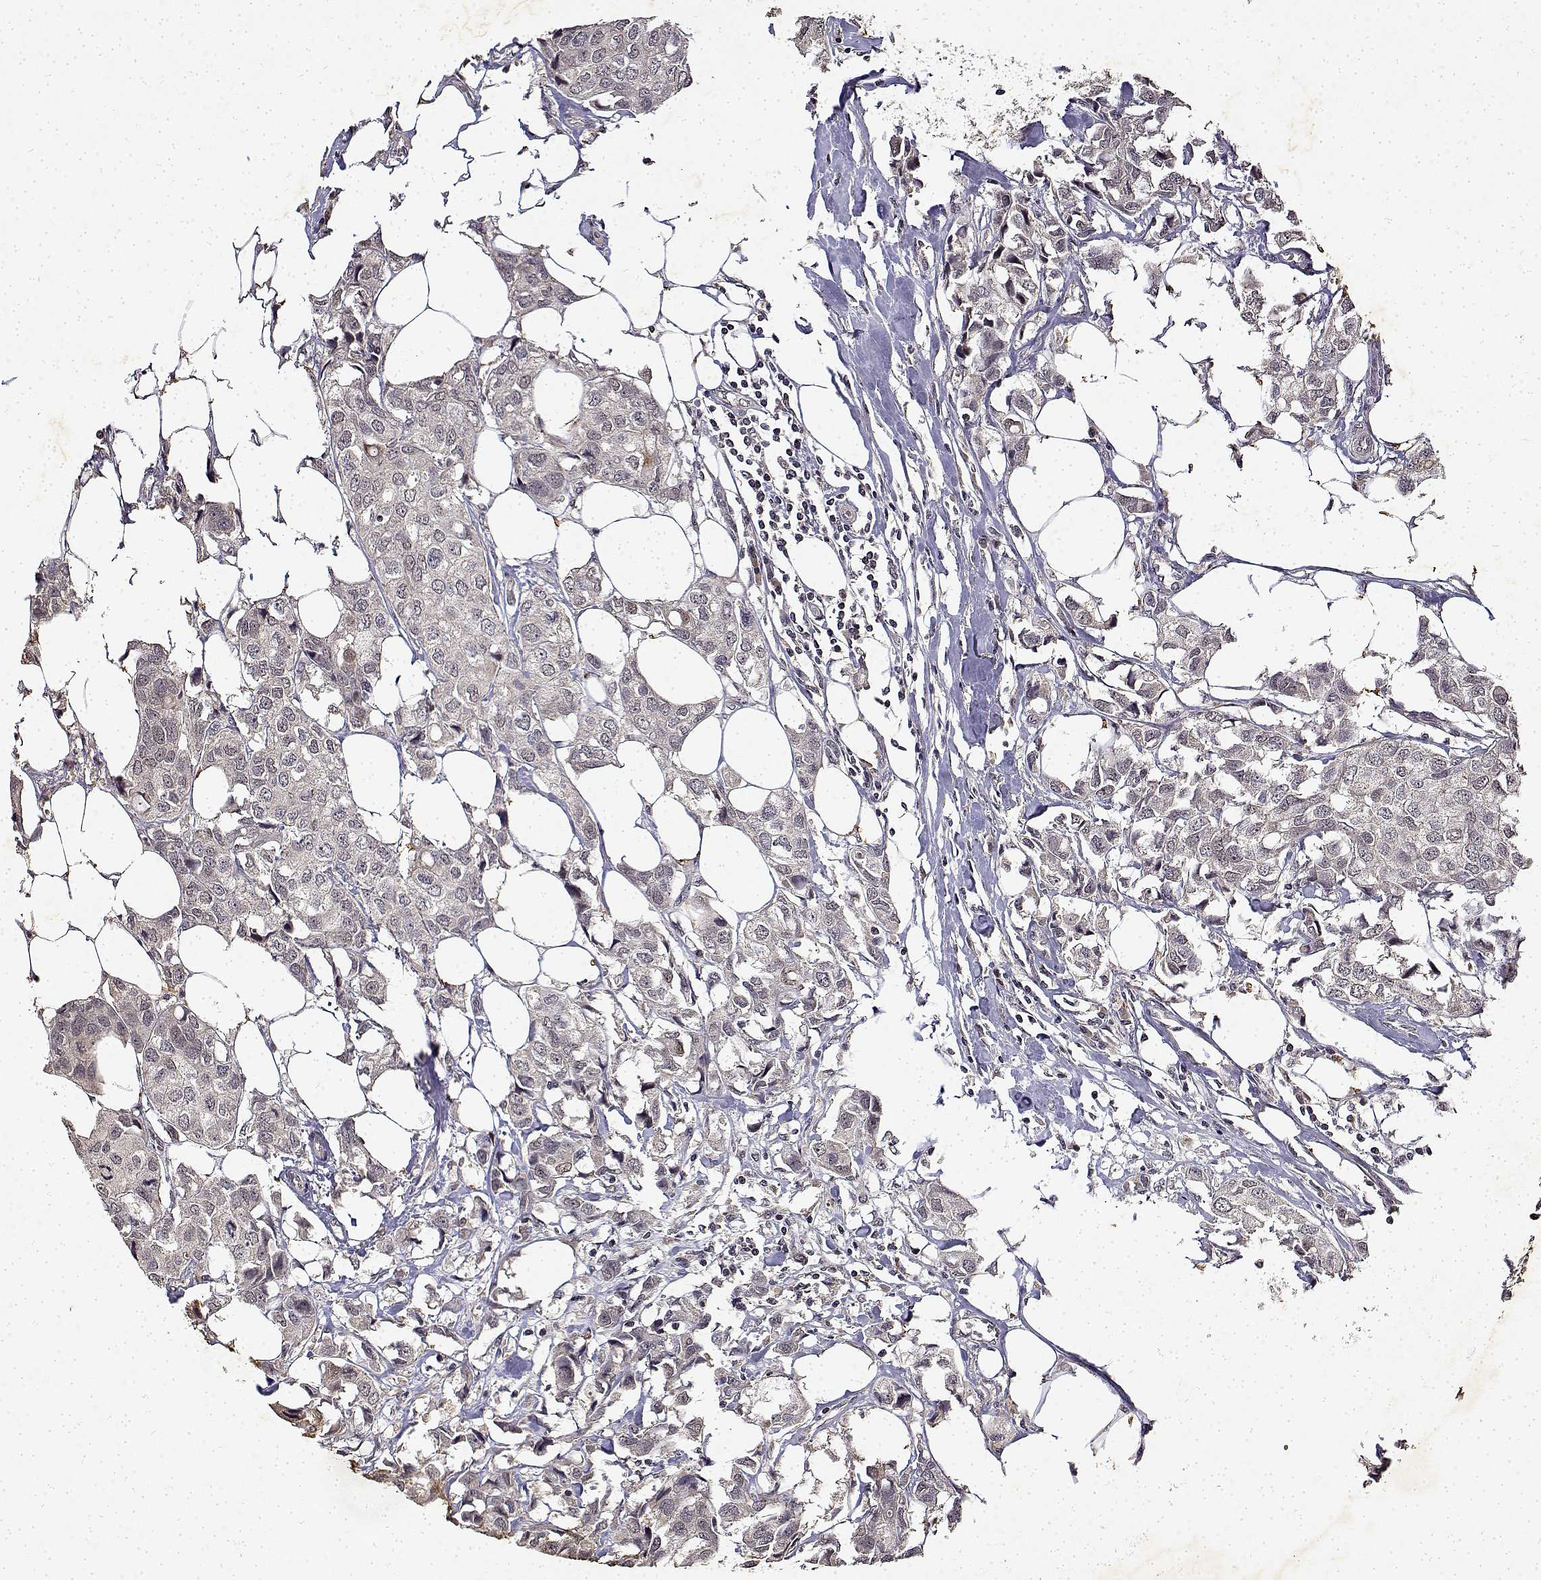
{"staining": {"intensity": "negative", "quantity": "none", "location": "none"}, "tissue": "breast cancer", "cell_type": "Tumor cells", "image_type": "cancer", "snomed": [{"axis": "morphology", "description": "Duct carcinoma"}, {"axis": "topography", "description": "Breast"}], "caption": "Tumor cells show no significant expression in breast intraductal carcinoma.", "gene": "BDNF", "patient": {"sex": "female", "age": 80}}